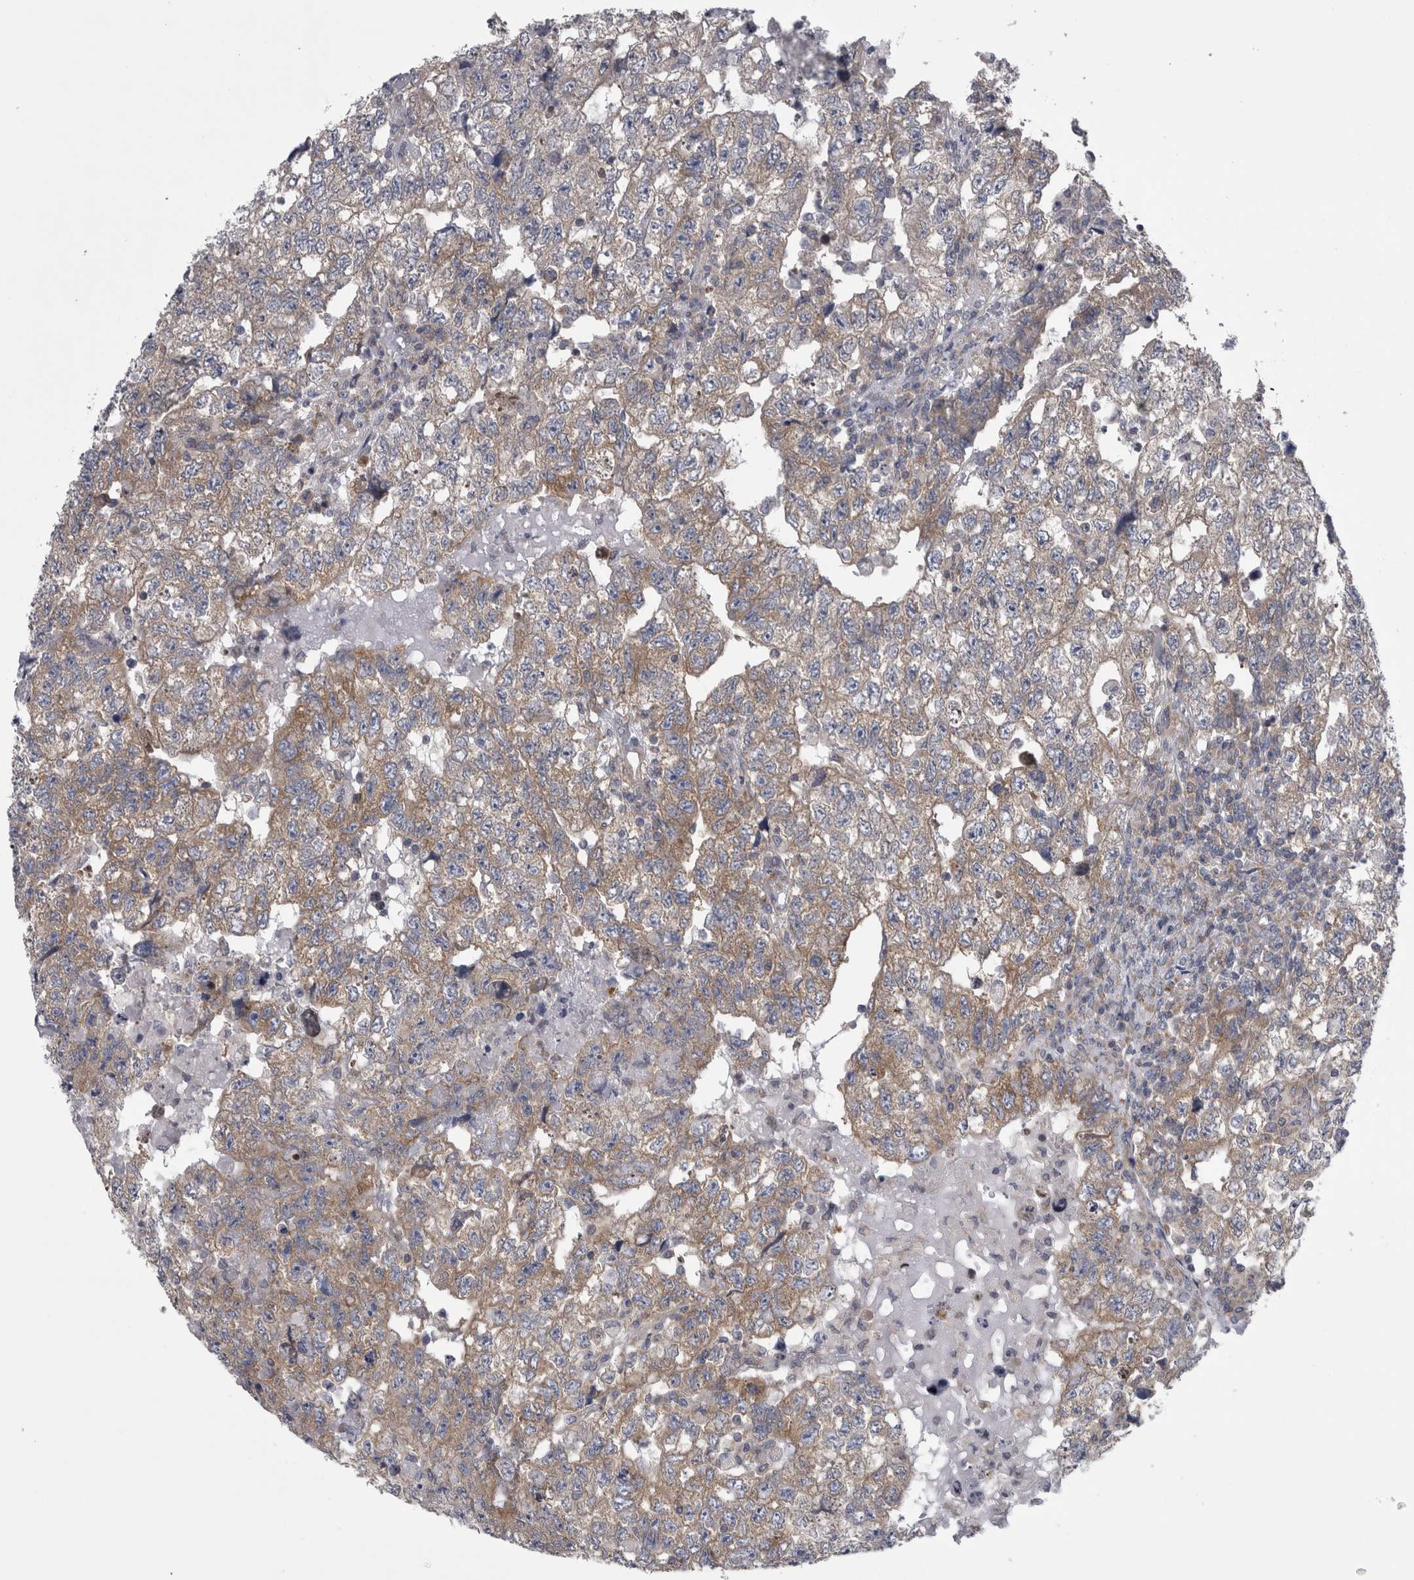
{"staining": {"intensity": "moderate", "quantity": ">75%", "location": "cytoplasmic/membranous"}, "tissue": "testis cancer", "cell_type": "Tumor cells", "image_type": "cancer", "snomed": [{"axis": "morphology", "description": "Carcinoma, Embryonal, NOS"}, {"axis": "topography", "description": "Testis"}], "caption": "Testis cancer tissue displays moderate cytoplasmic/membranous expression in approximately >75% of tumor cells, visualized by immunohistochemistry. Ihc stains the protein of interest in brown and the nuclei are stained blue.", "gene": "PRRC2C", "patient": {"sex": "male", "age": 36}}